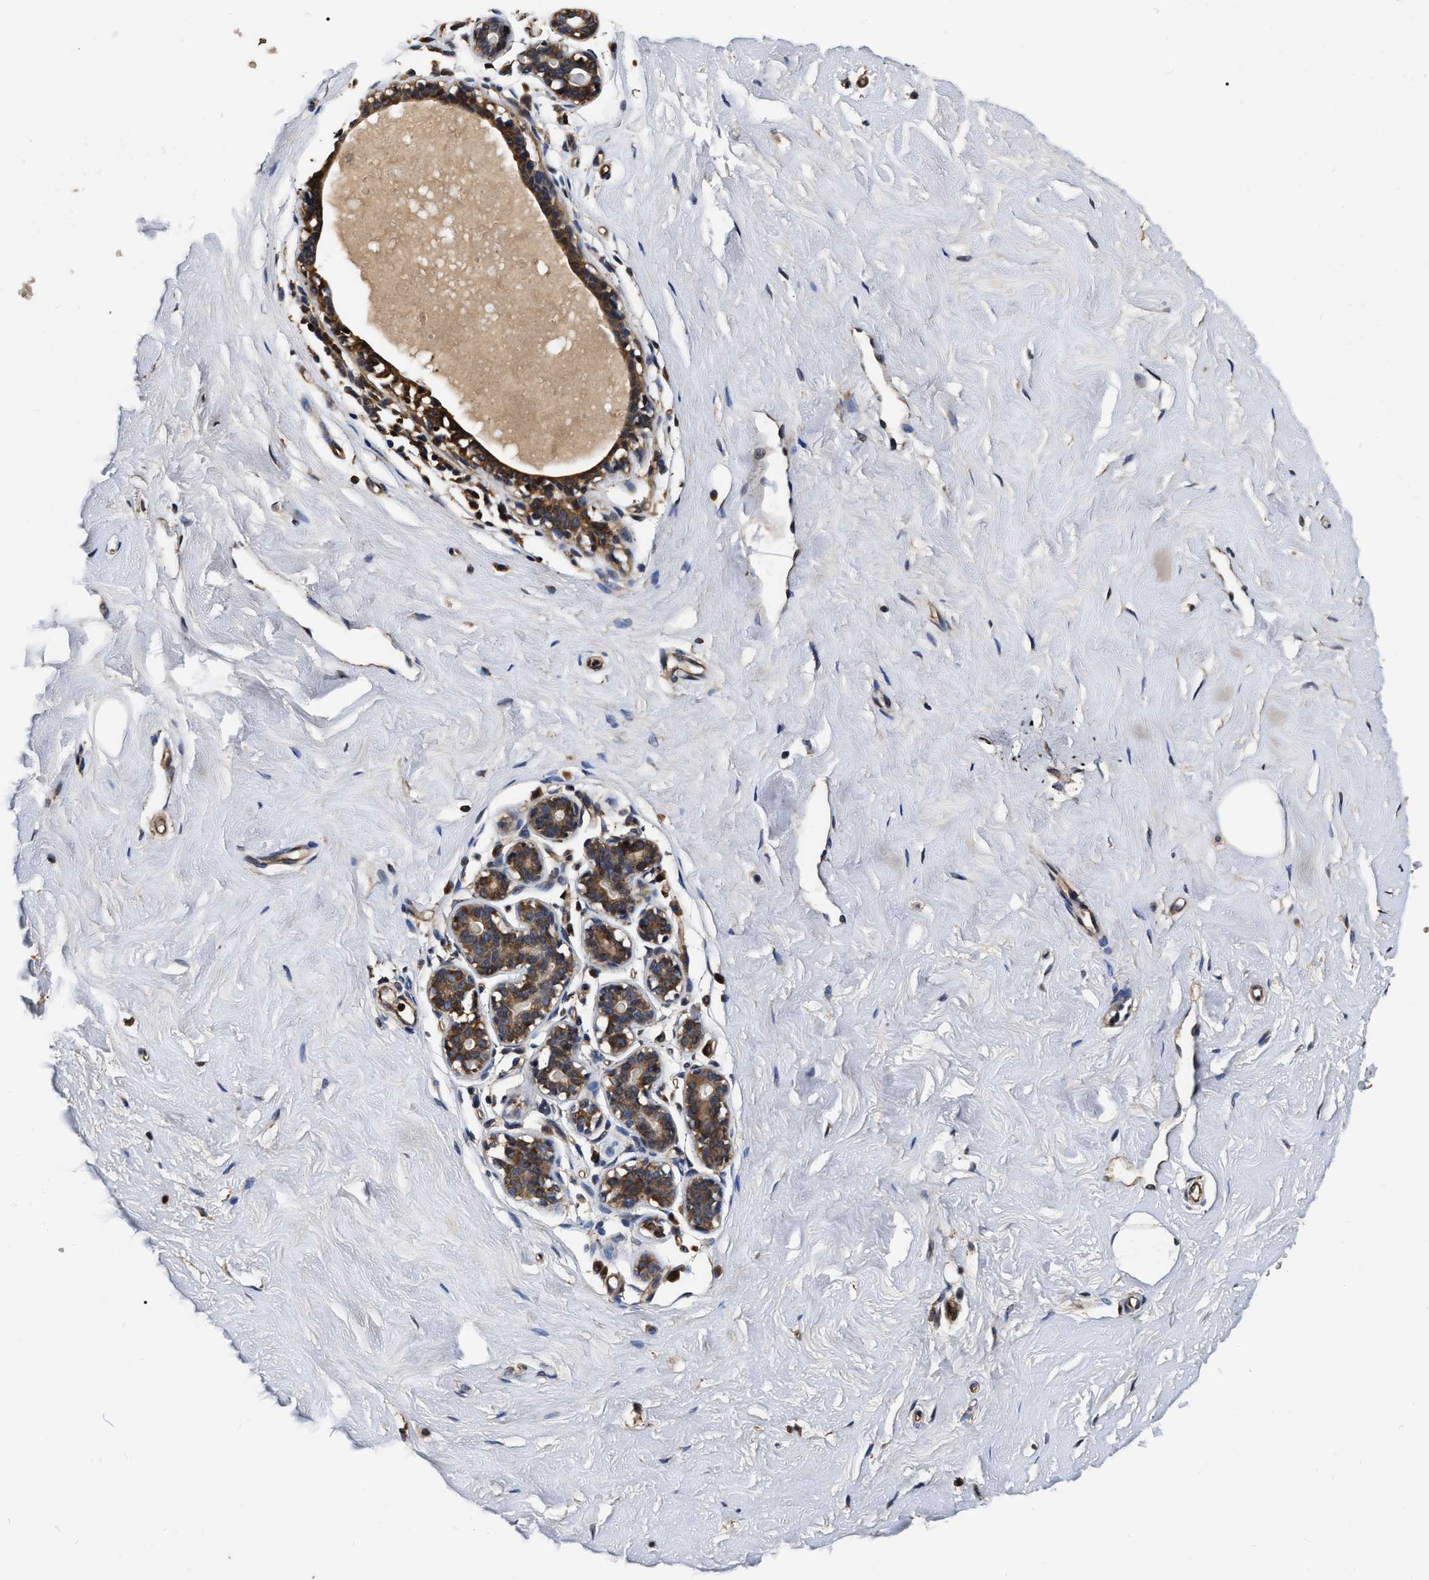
{"staining": {"intensity": "moderate", "quantity": "25%-75%", "location": "cytoplasmic/membranous"}, "tissue": "breast", "cell_type": "Adipocytes", "image_type": "normal", "snomed": [{"axis": "morphology", "description": "Normal tissue, NOS"}, {"axis": "topography", "description": "Breast"}], "caption": "Adipocytes display medium levels of moderate cytoplasmic/membranous positivity in approximately 25%-75% of cells in unremarkable breast. The protein of interest is stained brown, and the nuclei are stained in blue (DAB (3,3'-diaminobenzidine) IHC with brightfield microscopy, high magnification).", "gene": "ABCG8", "patient": {"sex": "female", "age": 23}}